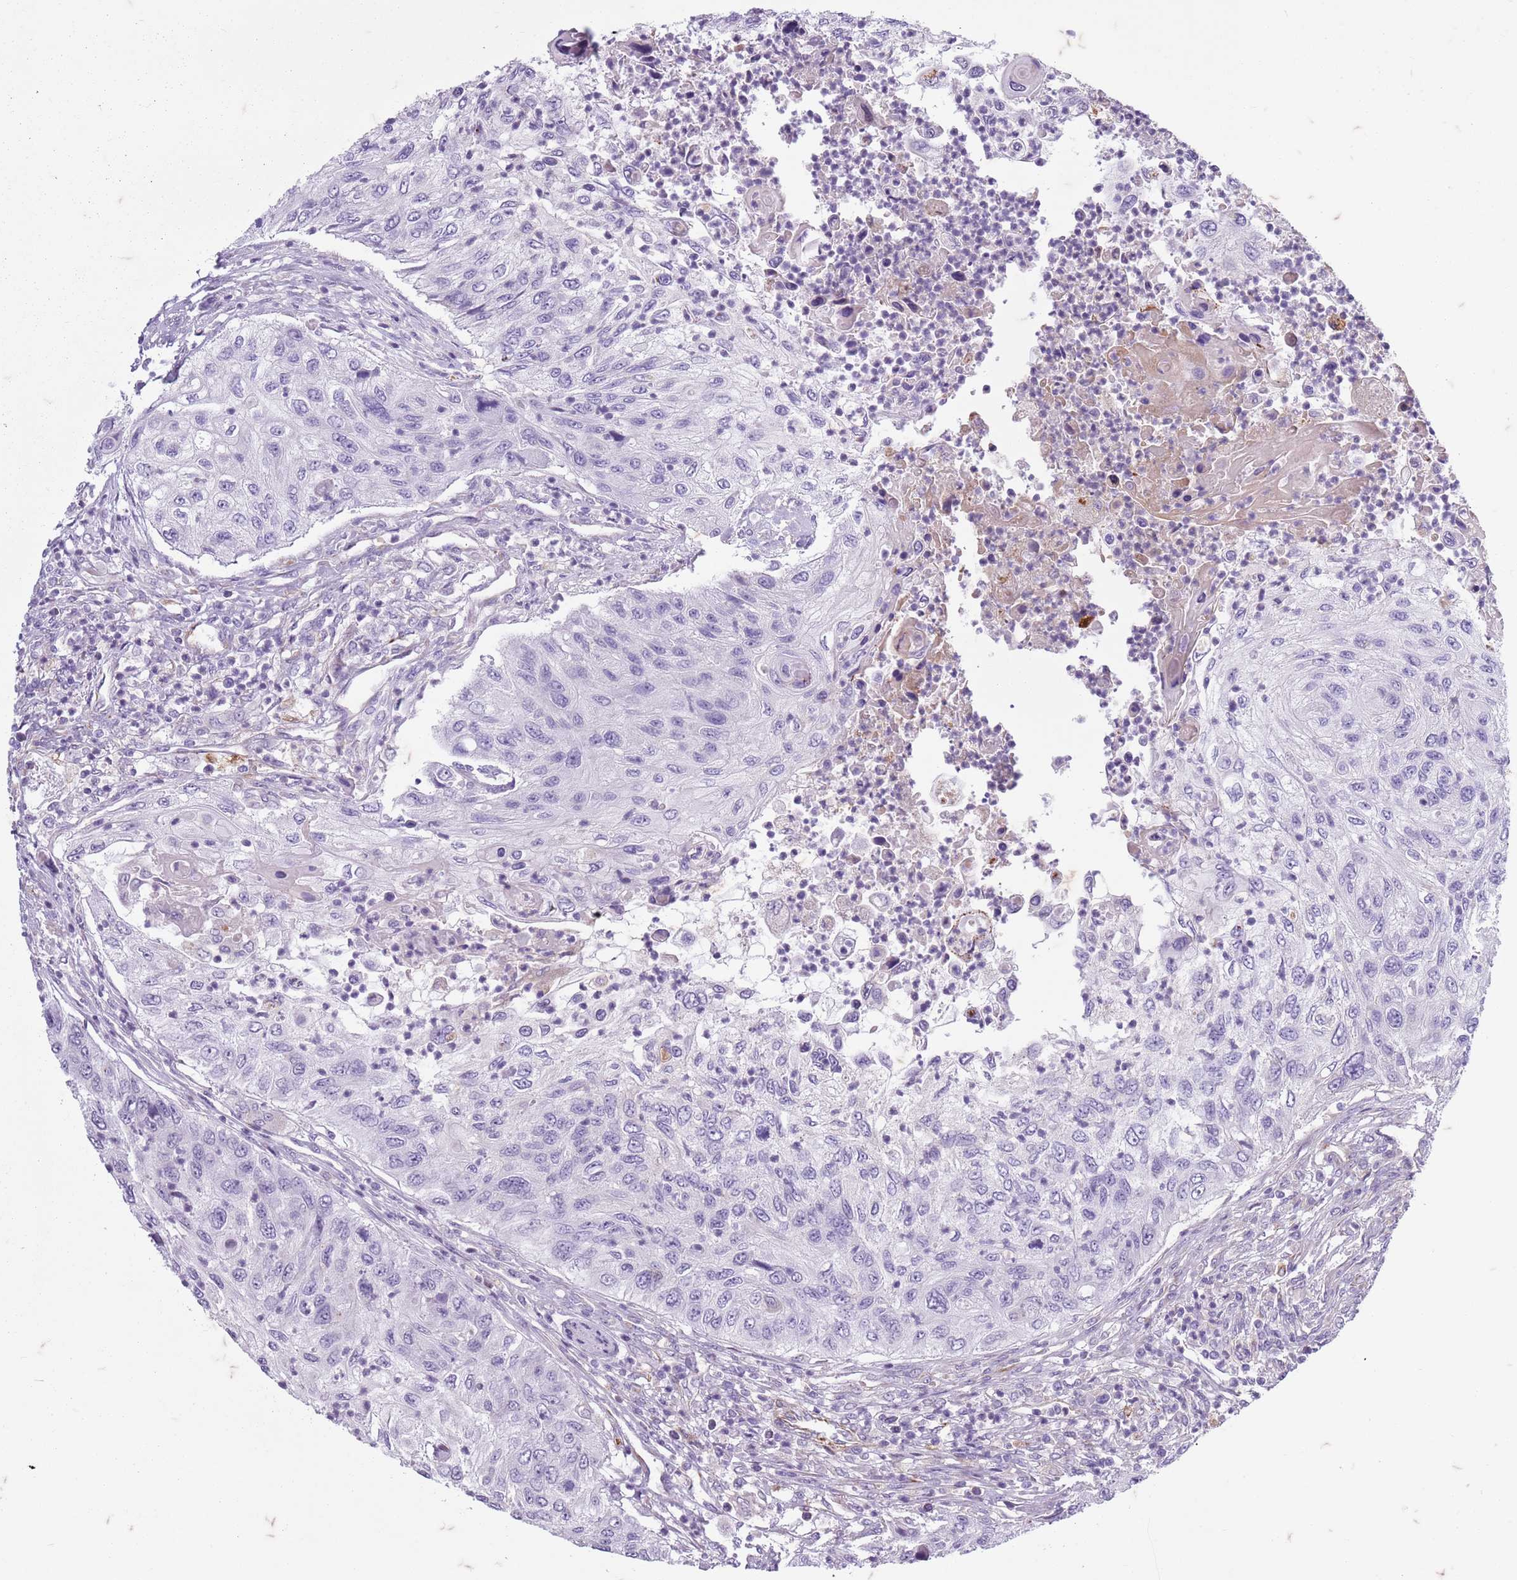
{"staining": {"intensity": "negative", "quantity": "none", "location": "none"}, "tissue": "urothelial cancer", "cell_type": "Tumor cells", "image_type": "cancer", "snomed": [{"axis": "morphology", "description": "Urothelial carcinoma, High grade"}, {"axis": "topography", "description": "Urinary bladder"}], "caption": "The IHC photomicrograph has no significant staining in tumor cells of urothelial cancer tissue.", "gene": "TAS2R38", "patient": {"sex": "female", "age": 60}}